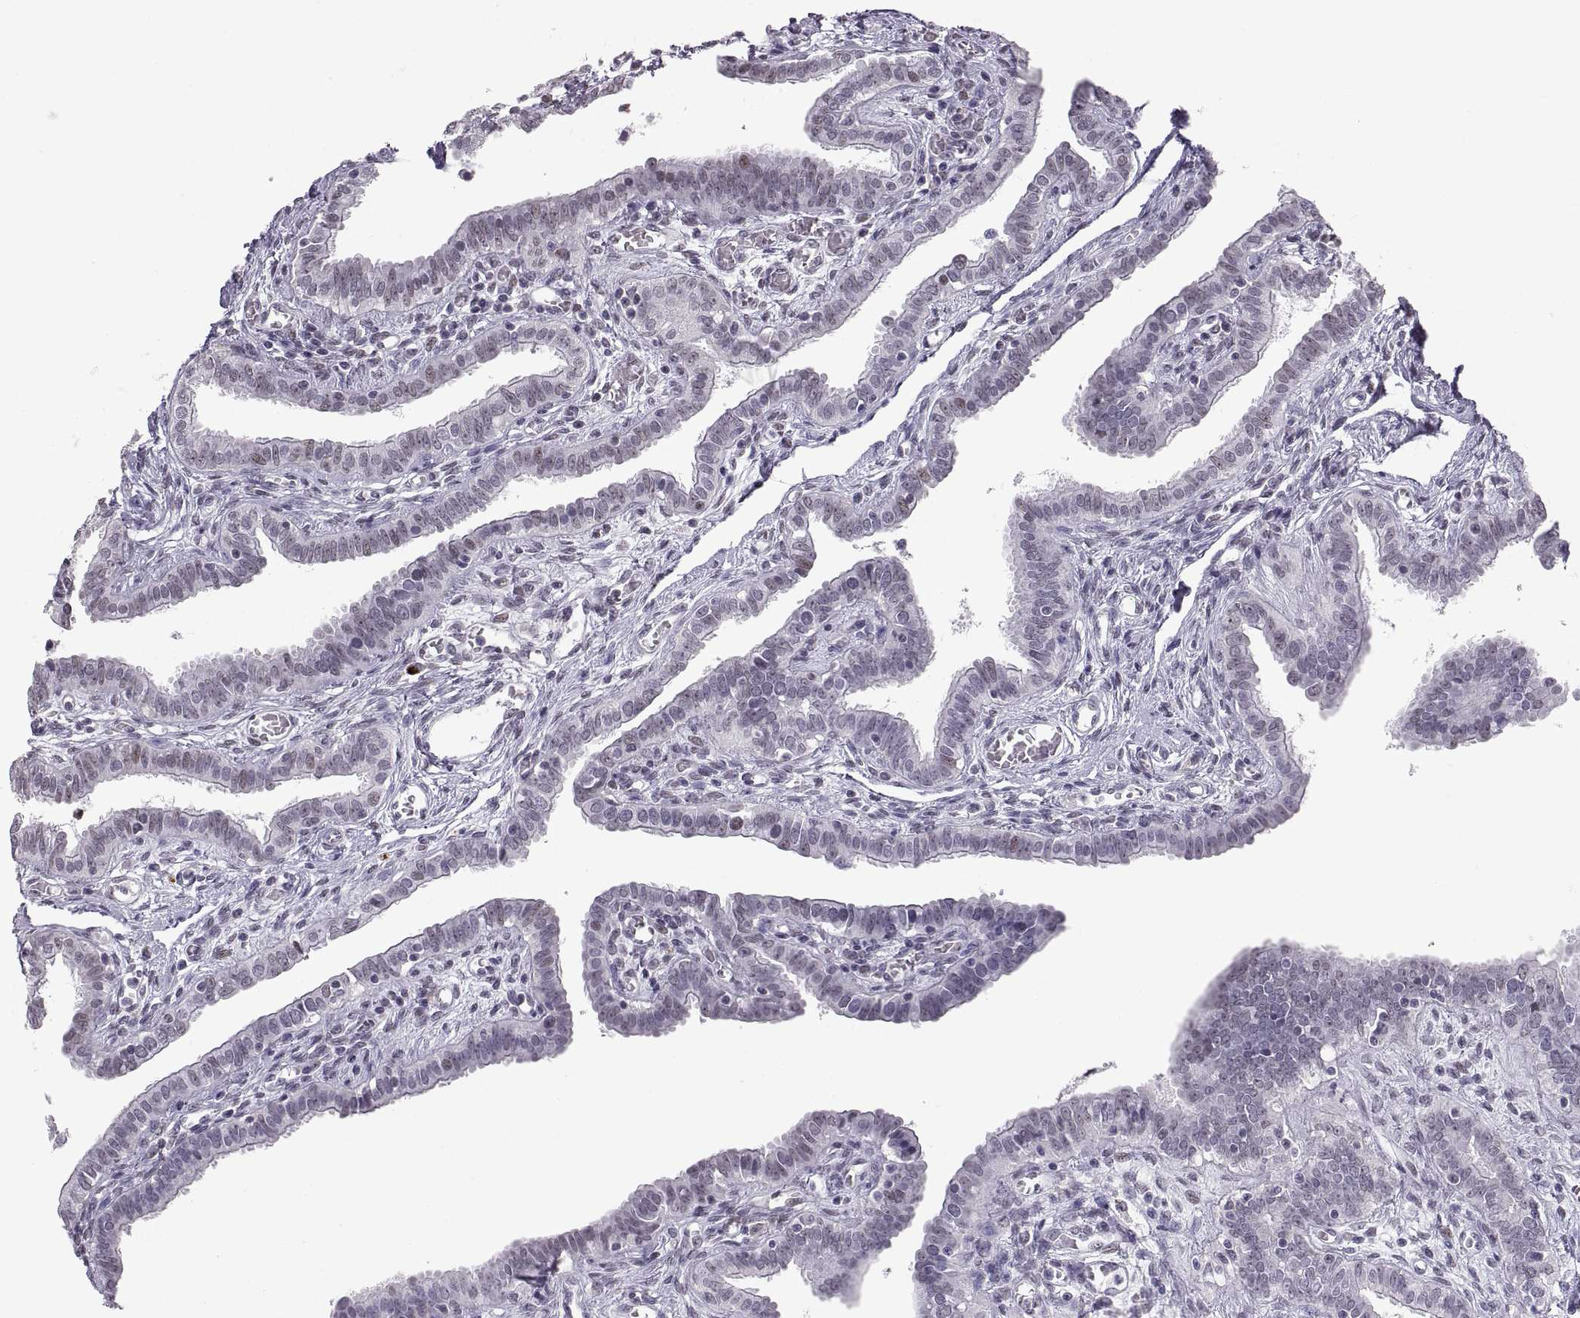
{"staining": {"intensity": "weak", "quantity": "<25%", "location": "nuclear"}, "tissue": "fallopian tube", "cell_type": "Glandular cells", "image_type": "normal", "snomed": [{"axis": "morphology", "description": "Normal tissue, NOS"}, {"axis": "morphology", "description": "Carcinoma, endometroid"}, {"axis": "topography", "description": "Fallopian tube"}, {"axis": "topography", "description": "Ovary"}], "caption": "High power microscopy micrograph of an IHC image of benign fallopian tube, revealing no significant positivity in glandular cells. The staining is performed using DAB (3,3'-diaminobenzidine) brown chromogen with nuclei counter-stained in using hematoxylin.", "gene": "NANOS3", "patient": {"sex": "female", "age": 42}}